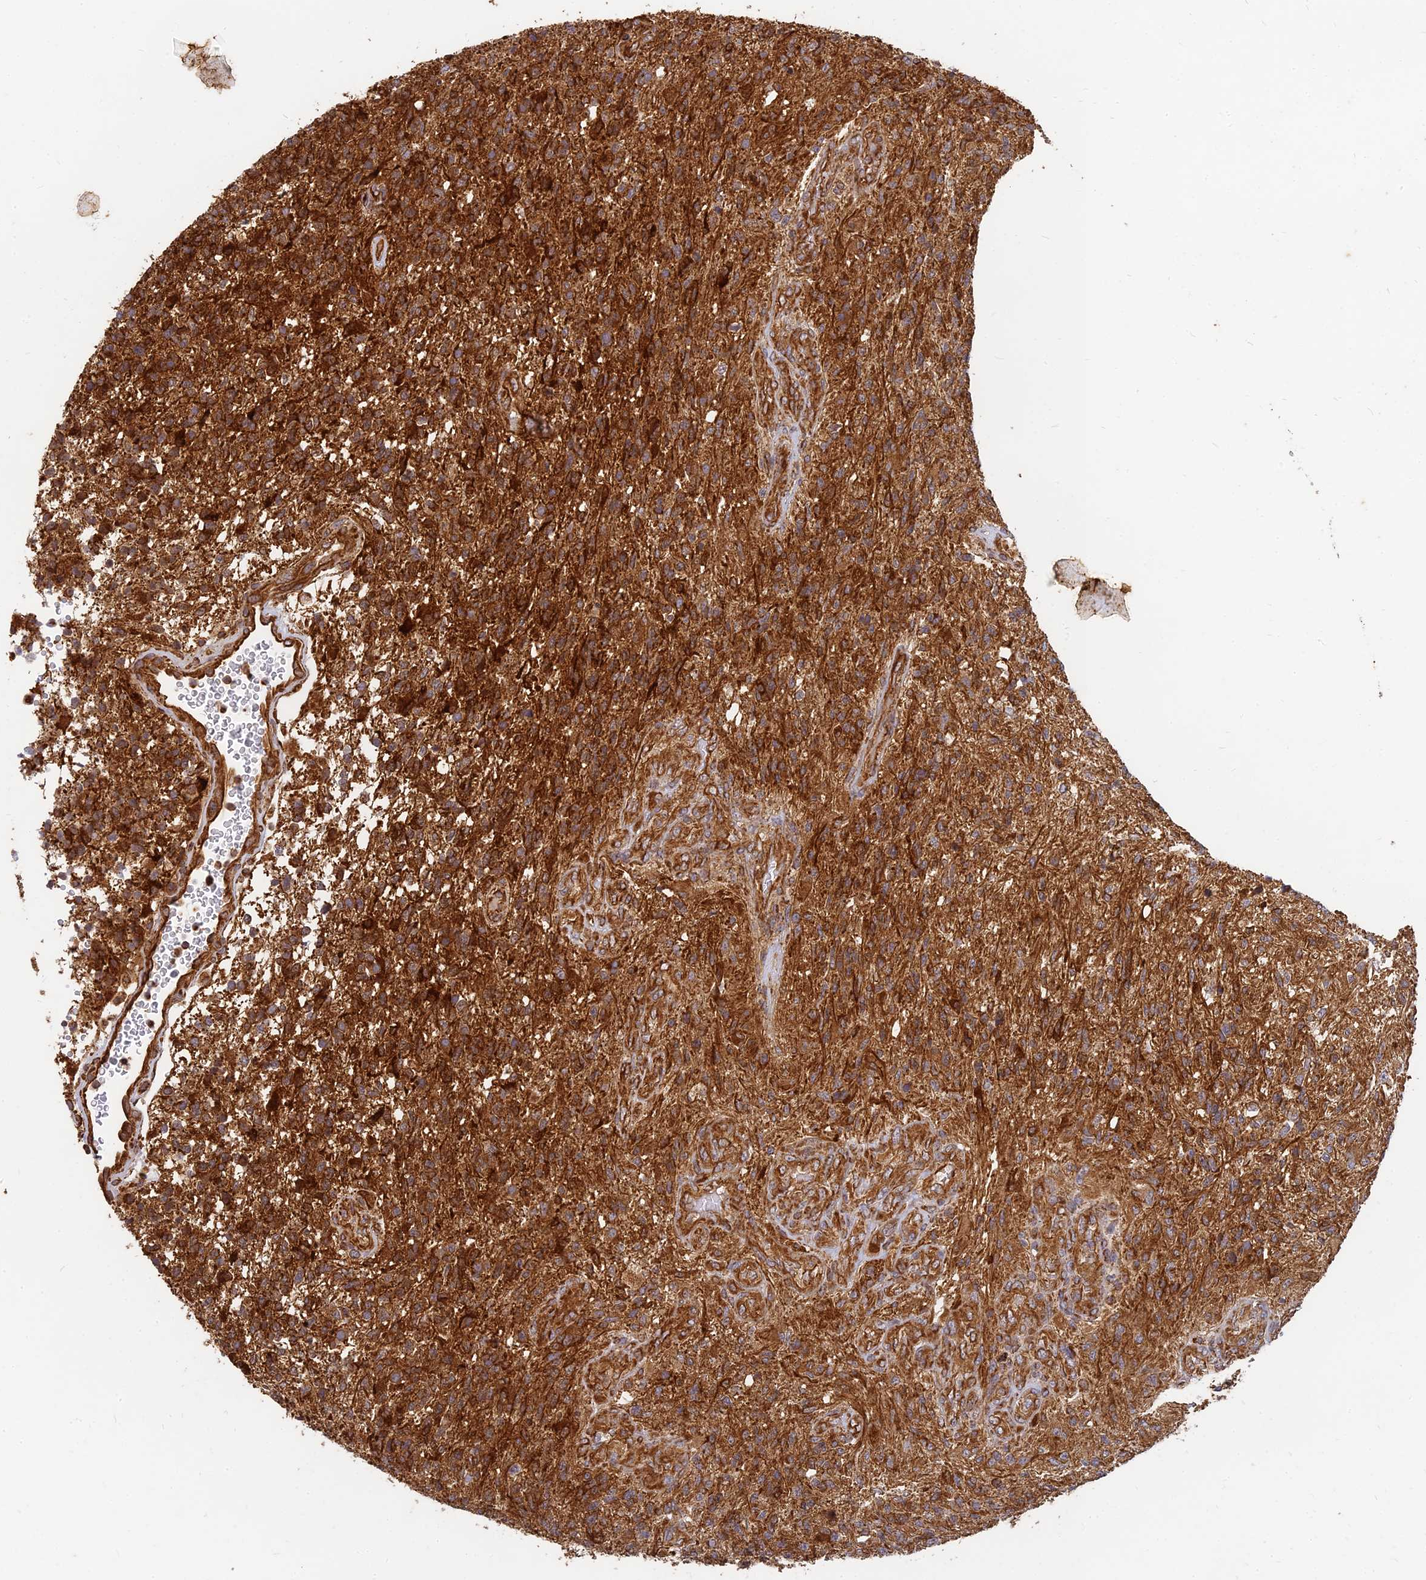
{"staining": {"intensity": "strong", "quantity": ">75%", "location": "cytoplasmic/membranous"}, "tissue": "glioma", "cell_type": "Tumor cells", "image_type": "cancer", "snomed": [{"axis": "morphology", "description": "Glioma, malignant, High grade"}, {"axis": "topography", "description": "Brain"}], "caption": "Glioma was stained to show a protein in brown. There is high levels of strong cytoplasmic/membranous expression in about >75% of tumor cells.", "gene": "DSTYK", "patient": {"sex": "male", "age": 56}}